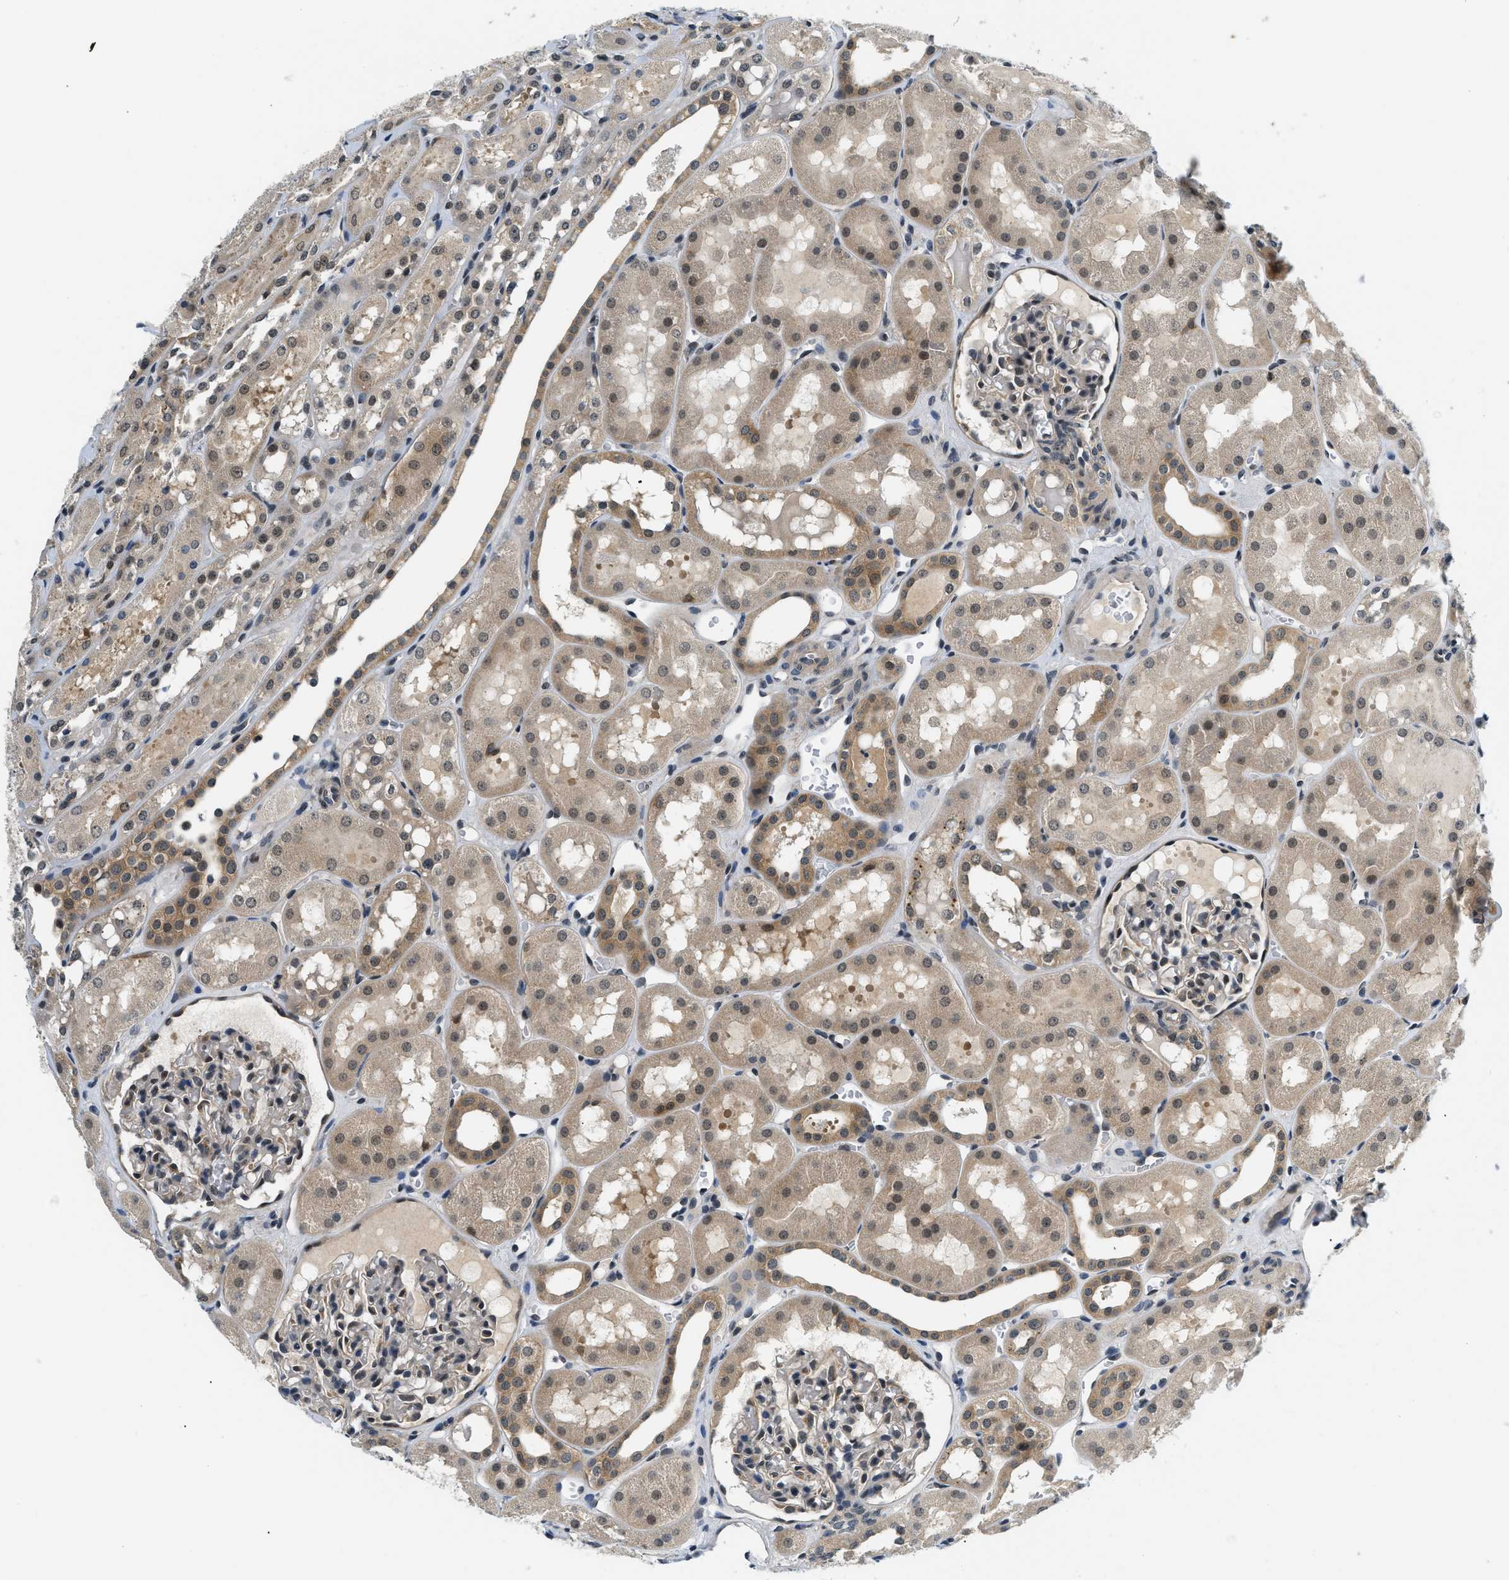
{"staining": {"intensity": "weak", "quantity": "25%-75%", "location": "nuclear"}, "tissue": "kidney", "cell_type": "Cells in glomeruli", "image_type": "normal", "snomed": [{"axis": "morphology", "description": "Normal tissue, NOS"}, {"axis": "topography", "description": "Kidney"}, {"axis": "topography", "description": "Urinary bladder"}], "caption": "The histopathology image demonstrates a brown stain indicating the presence of a protein in the nuclear of cells in glomeruli in kidney. The protein of interest is stained brown, and the nuclei are stained in blue (DAB (3,3'-diaminobenzidine) IHC with brightfield microscopy, high magnification).", "gene": "SMAD4", "patient": {"sex": "male", "age": 16}}